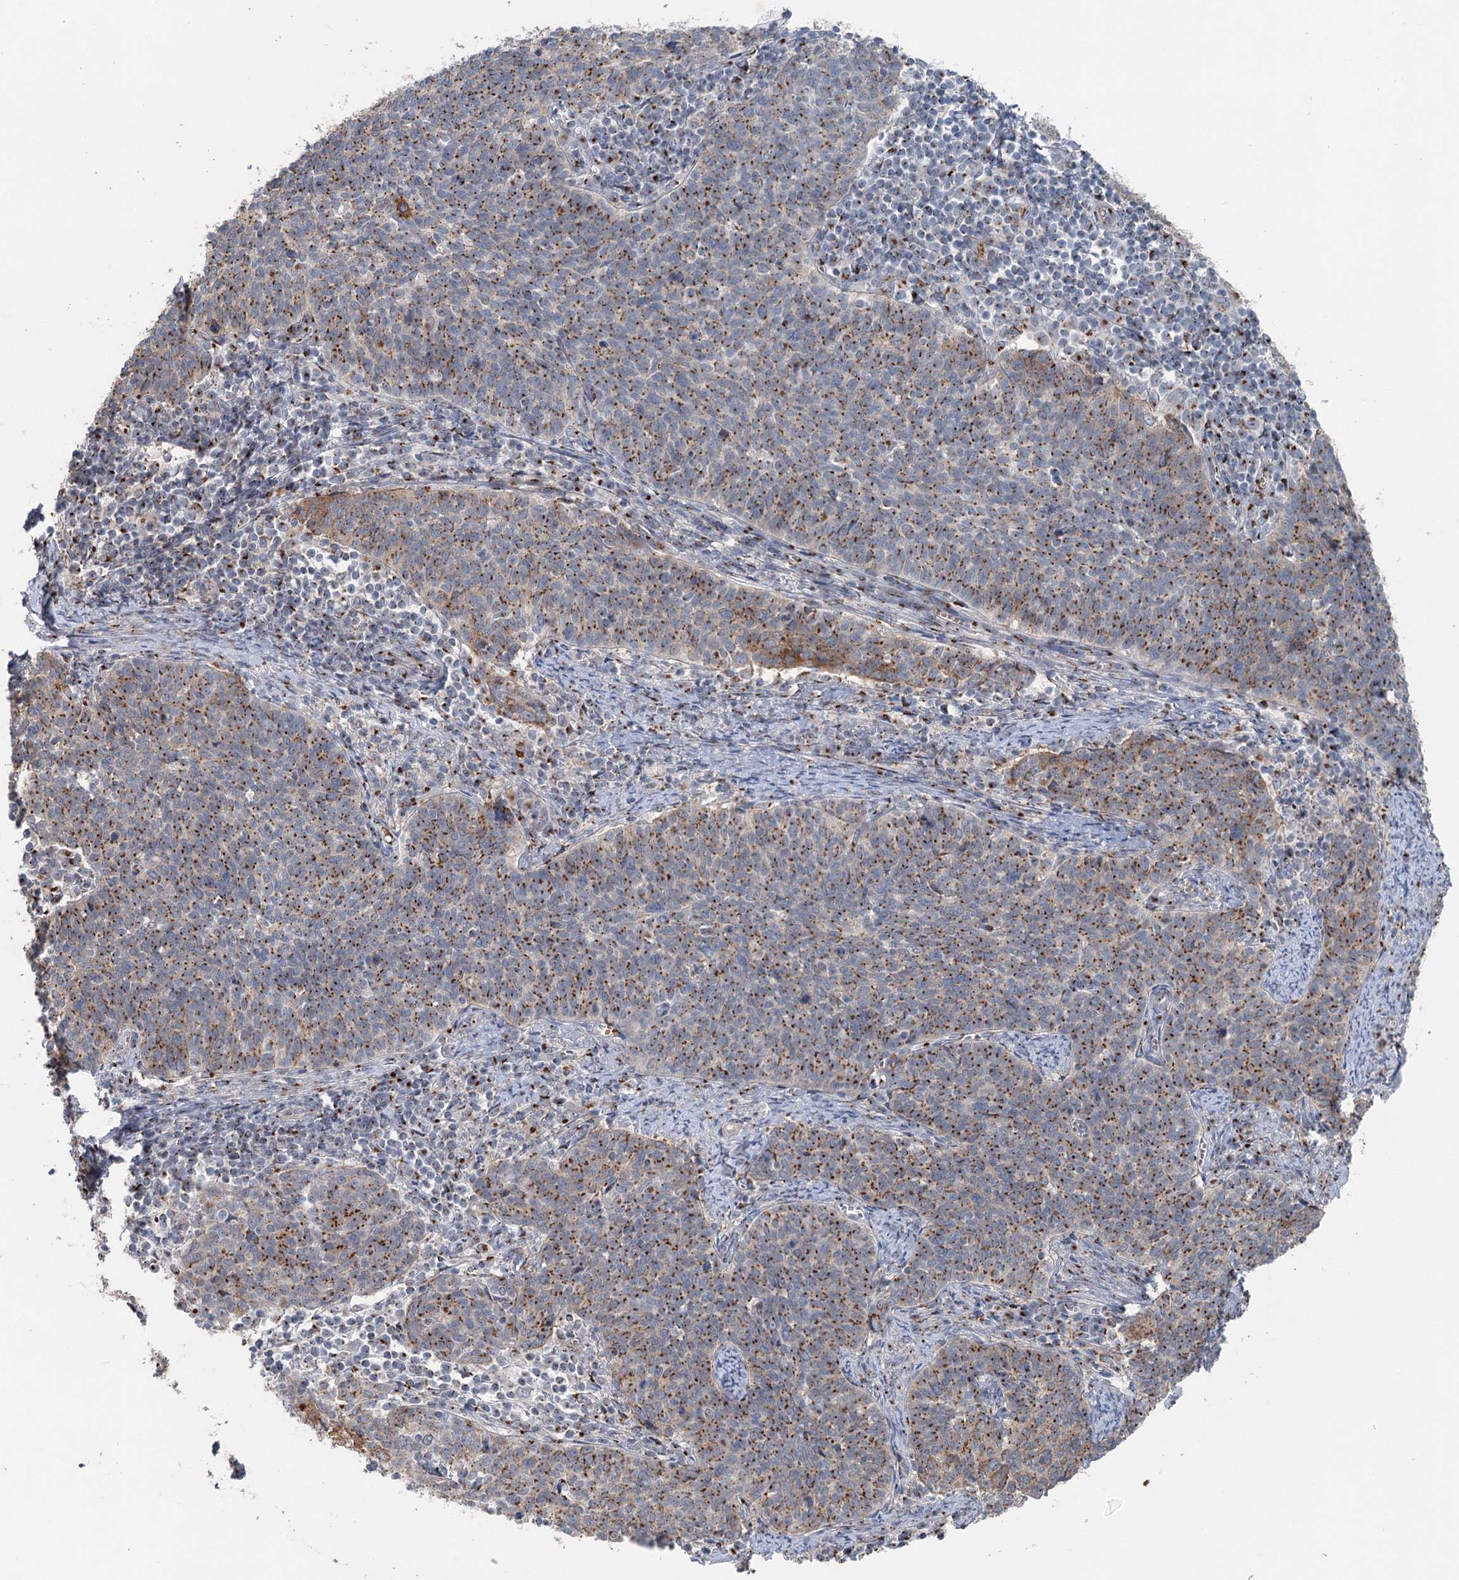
{"staining": {"intensity": "moderate", "quantity": ">75%", "location": "cytoplasmic/membranous"}, "tissue": "cervical cancer", "cell_type": "Tumor cells", "image_type": "cancer", "snomed": [{"axis": "morphology", "description": "Squamous cell carcinoma, NOS"}, {"axis": "topography", "description": "Cervix"}], "caption": "IHC of cervical cancer reveals medium levels of moderate cytoplasmic/membranous expression in approximately >75% of tumor cells. Using DAB (brown) and hematoxylin (blue) stains, captured at high magnification using brightfield microscopy.", "gene": "ITIH5", "patient": {"sex": "female", "age": 39}}